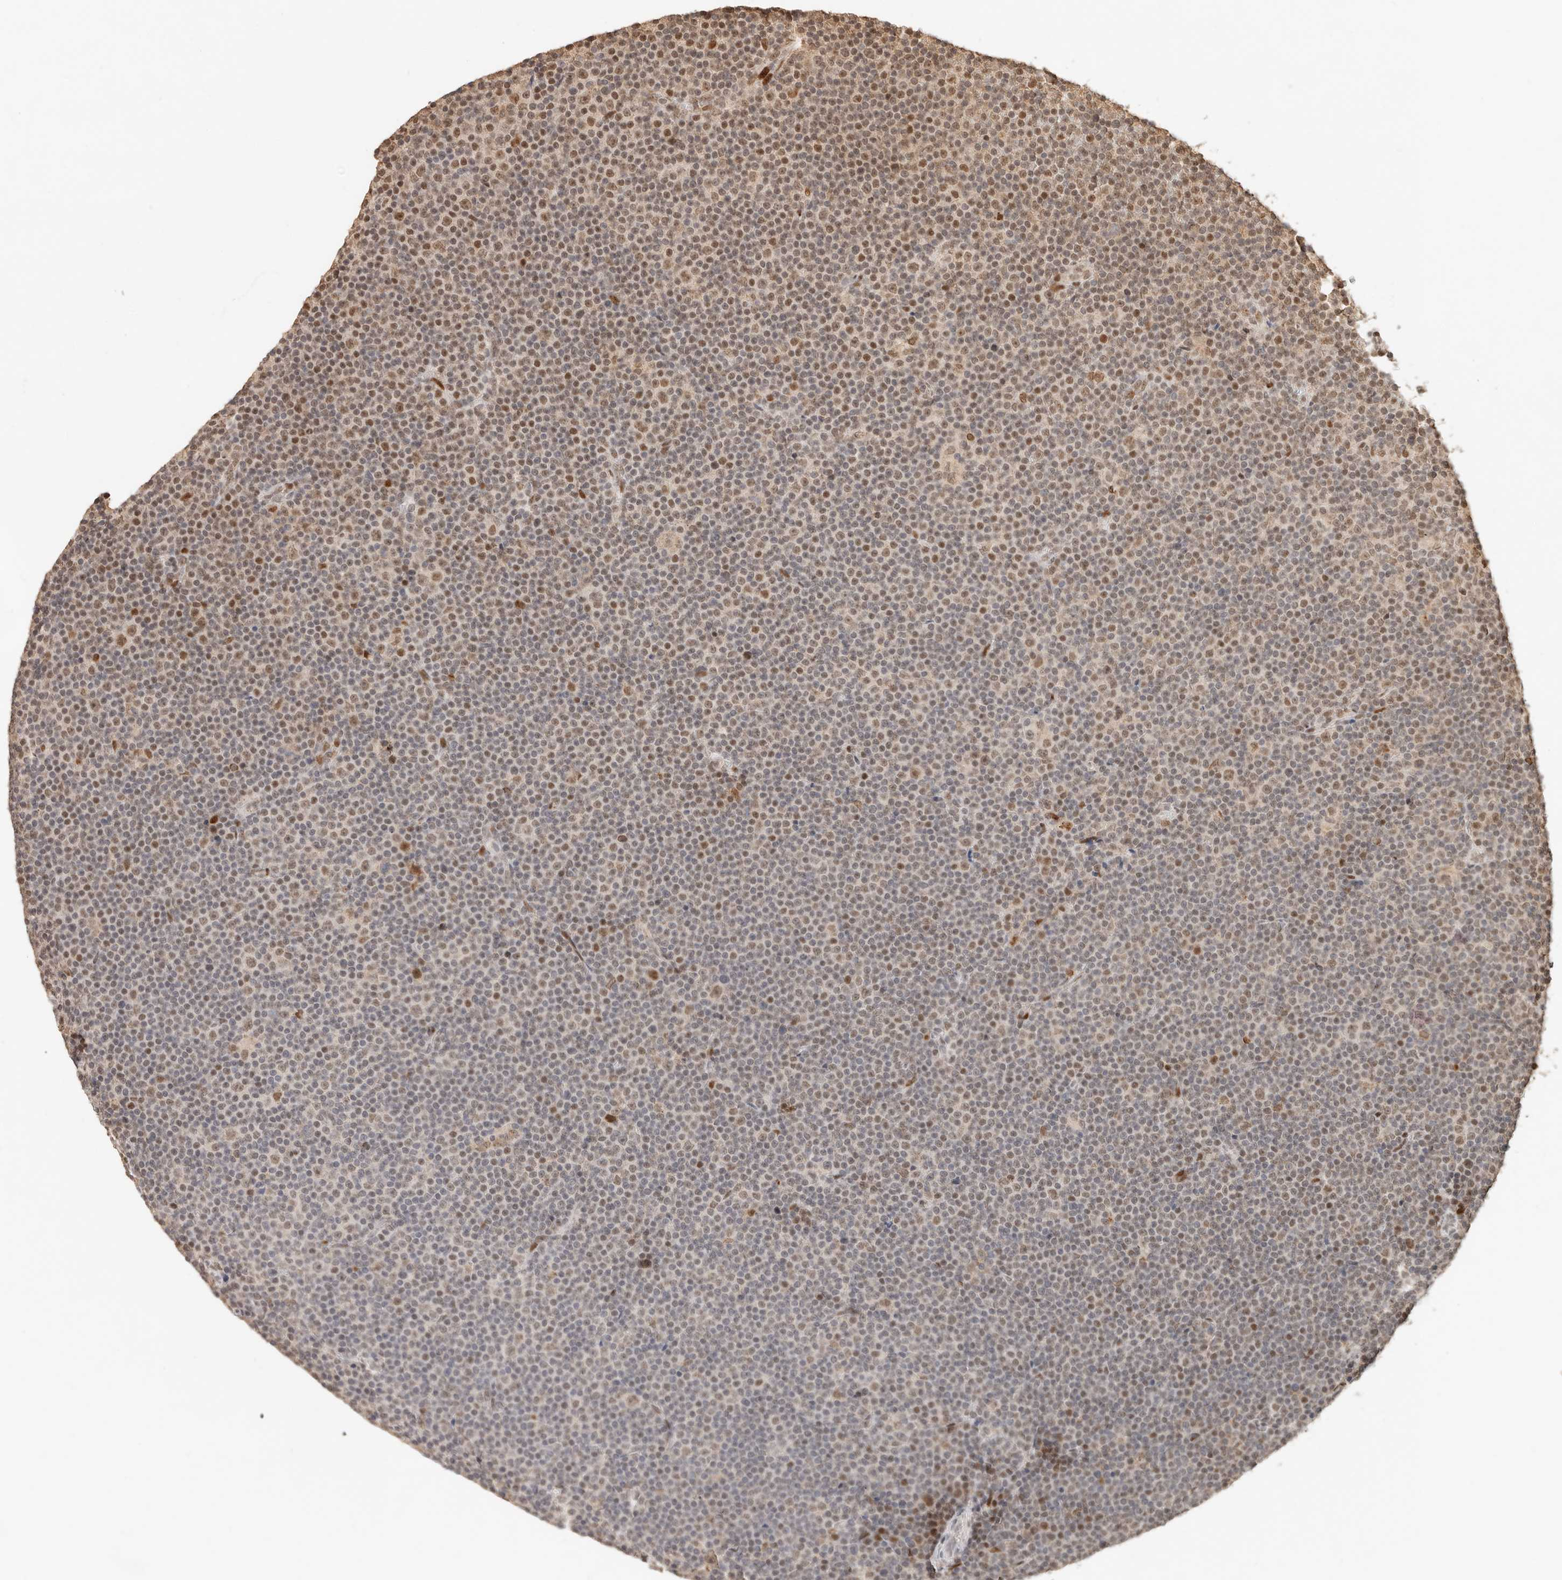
{"staining": {"intensity": "moderate", "quantity": "25%-75%", "location": "nuclear"}, "tissue": "lymphoma", "cell_type": "Tumor cells", "image_type": "cancer", "snomed": [{"axis": "morphology", "description": "Malignant lymphoma, non-Hodgkin's type, Low grade"}, {"axis": "topography", "description": "Lymph node"}], "caption": "Human low-grade malignant lymphoma, non-Hodgkin's type stained for a protein (brown) shows moderate nuclear positive expression in approximately 25%-75% of tumor cells.", "gene": "NPAS2", "patient": {"sex": "female", "age": 67}}